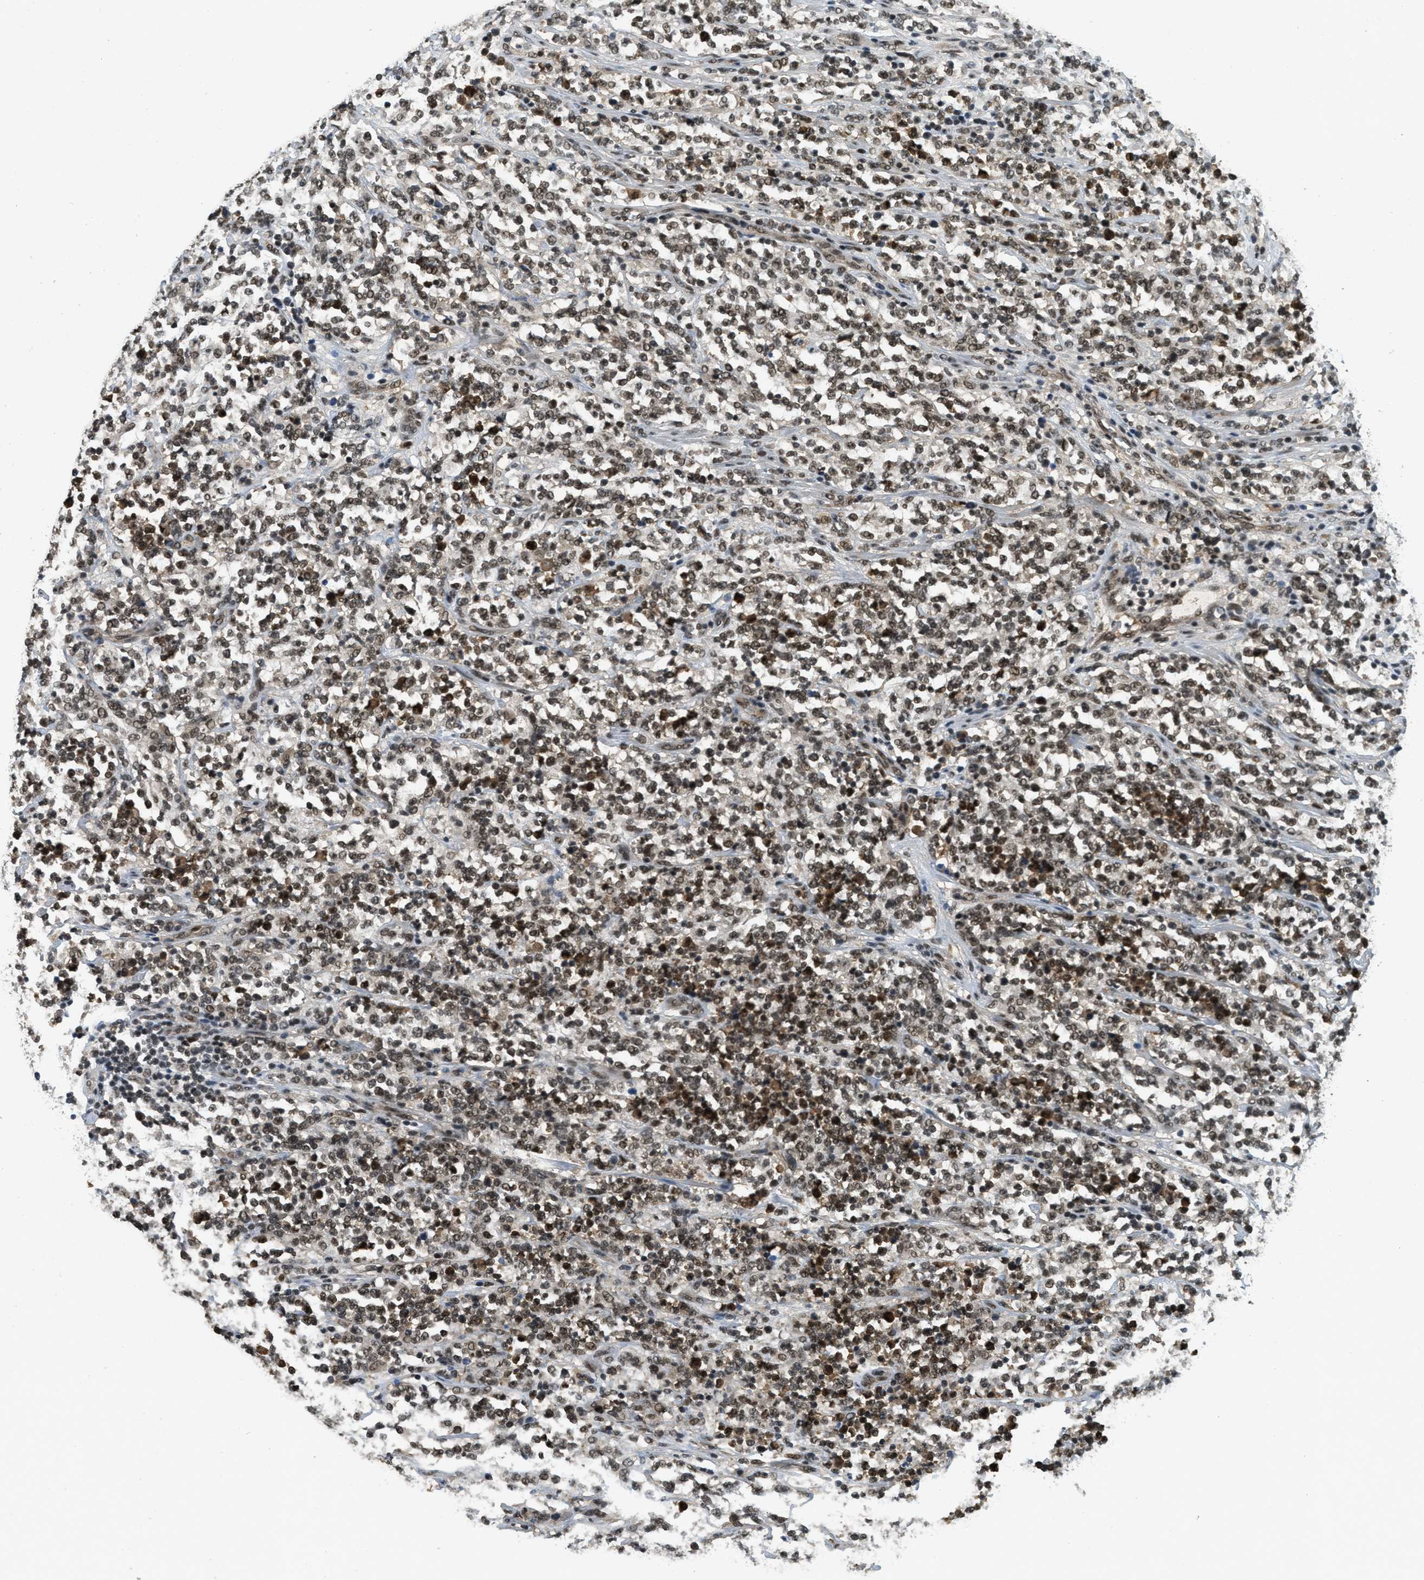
{"staining": {"intensity": "moderate", "quantity": ">75%", "location": "nuclear"}, "tissue": "lymphoma", "cell_type": "Tumor cells", "image_type": "cancer", "snomed": [{"axis": "morphology", "description": "Malignant lymphoma, non-Hodgkin's type, High grade"}, {"axis": "topography", "description": "Soft tissue"}], "caption": "A high-resolution micrograph shows IHC staining of malignant lymphoma, non-Hodgkin's type (high-grade), which reveals moderate nuclear staining in approximately >75% of tumor cells.", "gene": "ZNF148", "patient": {"sex": "male", "age": 18}}